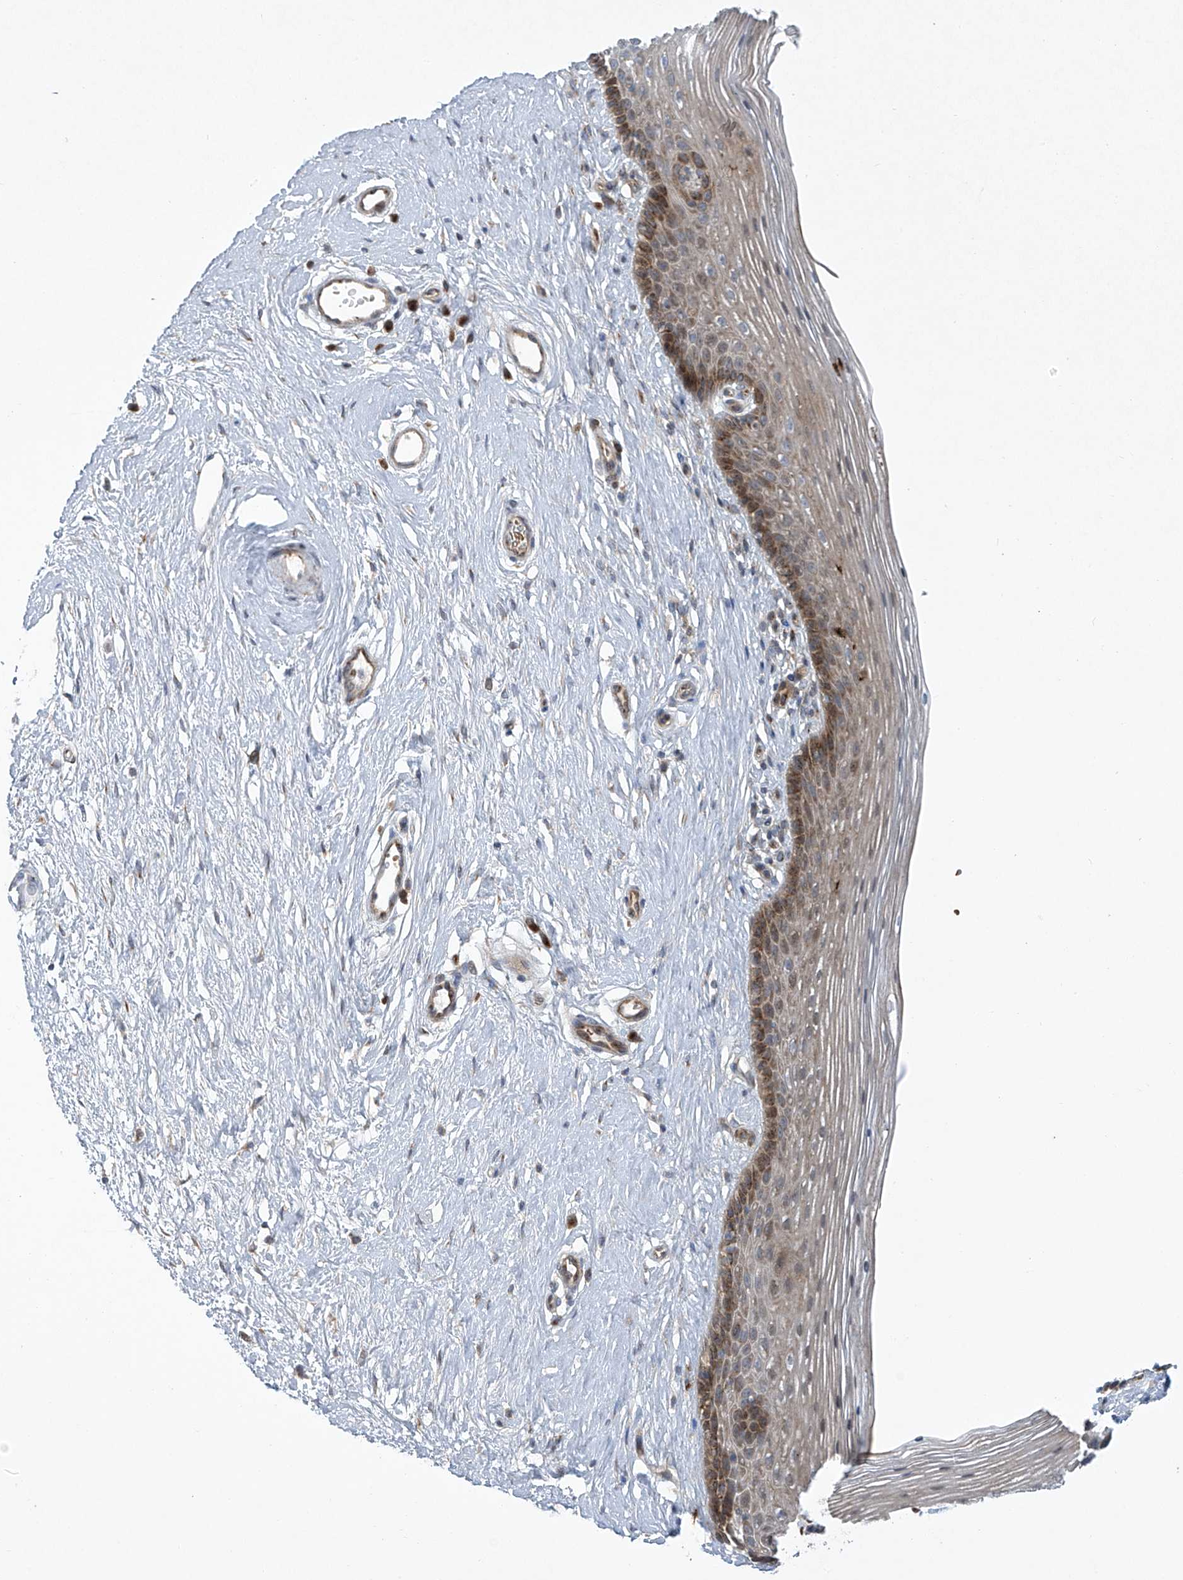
{"staining": {"intensity": "strong", "quantity": "<25%", "location": "cytoplasmic/membranous"}, "tissue": "vagina", "cell_type": "Squamous epithelial cells", "image_type": "normal", "snomed": [{"axis": "morphology", "description": "Normal tissue, NOS"}, {"axis": "topography", "description": "Vagina"}], "caption": "Vagina stained with immunohistochemistry (IHC) reveals strong cytoplasmic/membranous staining in approximately <25% of squamous epithelial cells. (DAB (3,3'-diaminobenzidine) IHC with brightfield microscopy, high magnification).", "gene": "TJAP1", "patient": {"sex": "female", "age": 46}}